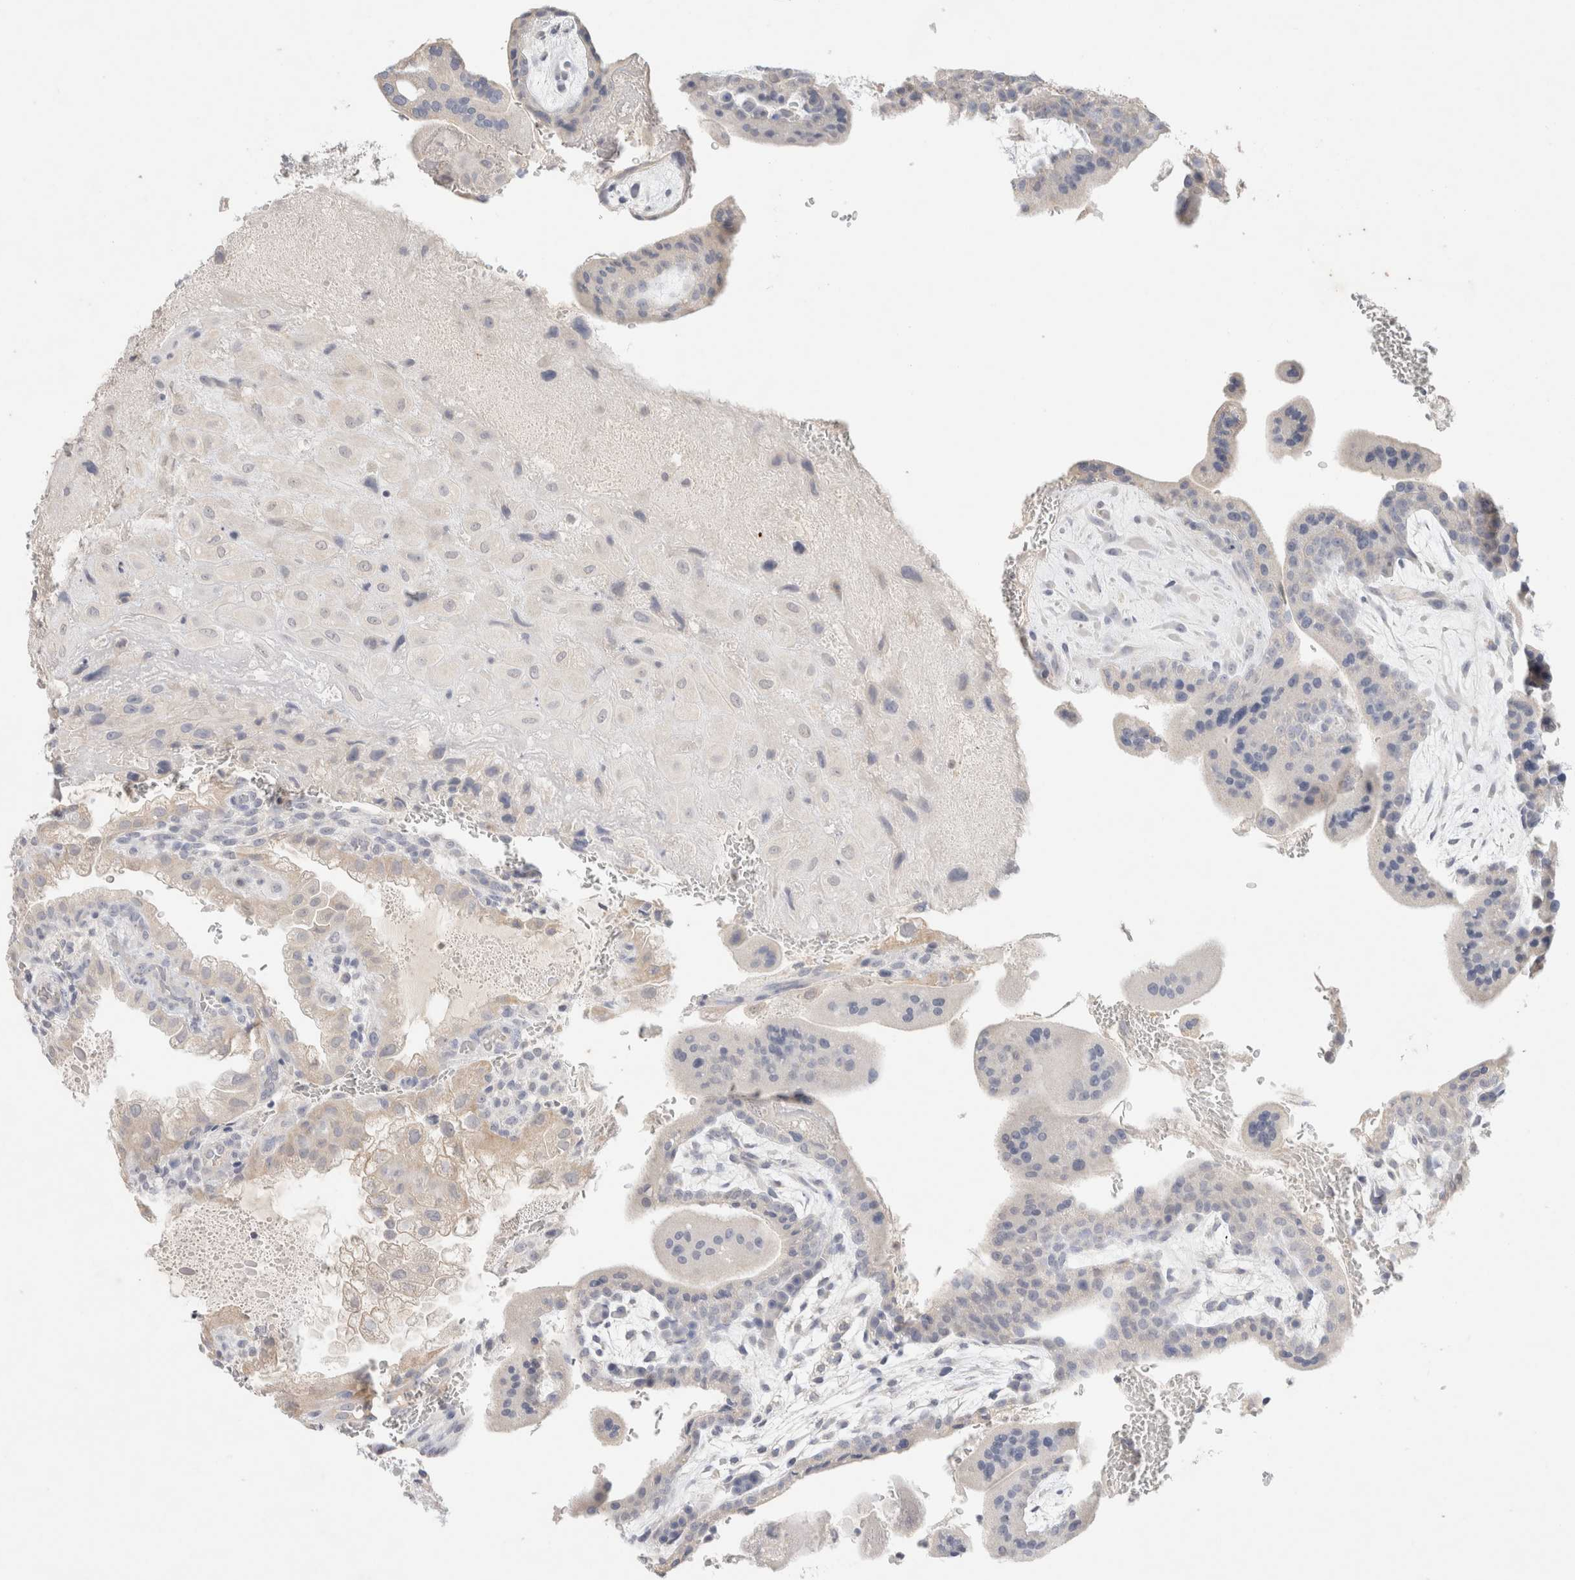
{"staining": {"intensity": "negative", "quantity": "none", "location": "none"}, "tissue": "placenta", "cell_type": "Decidual cells", "image_type": "normal", "snomed": [{"axis": "morphology", "description": "Normal tissue, NOS"}, {"axis": "topography", "description": "Placenta"}], "caption": "Histopathology image shows no significant protein expression in decidual cells of unremarkable placenta.", "gene": "MPP2", "patient": {"sex": "female", "age": 35}}